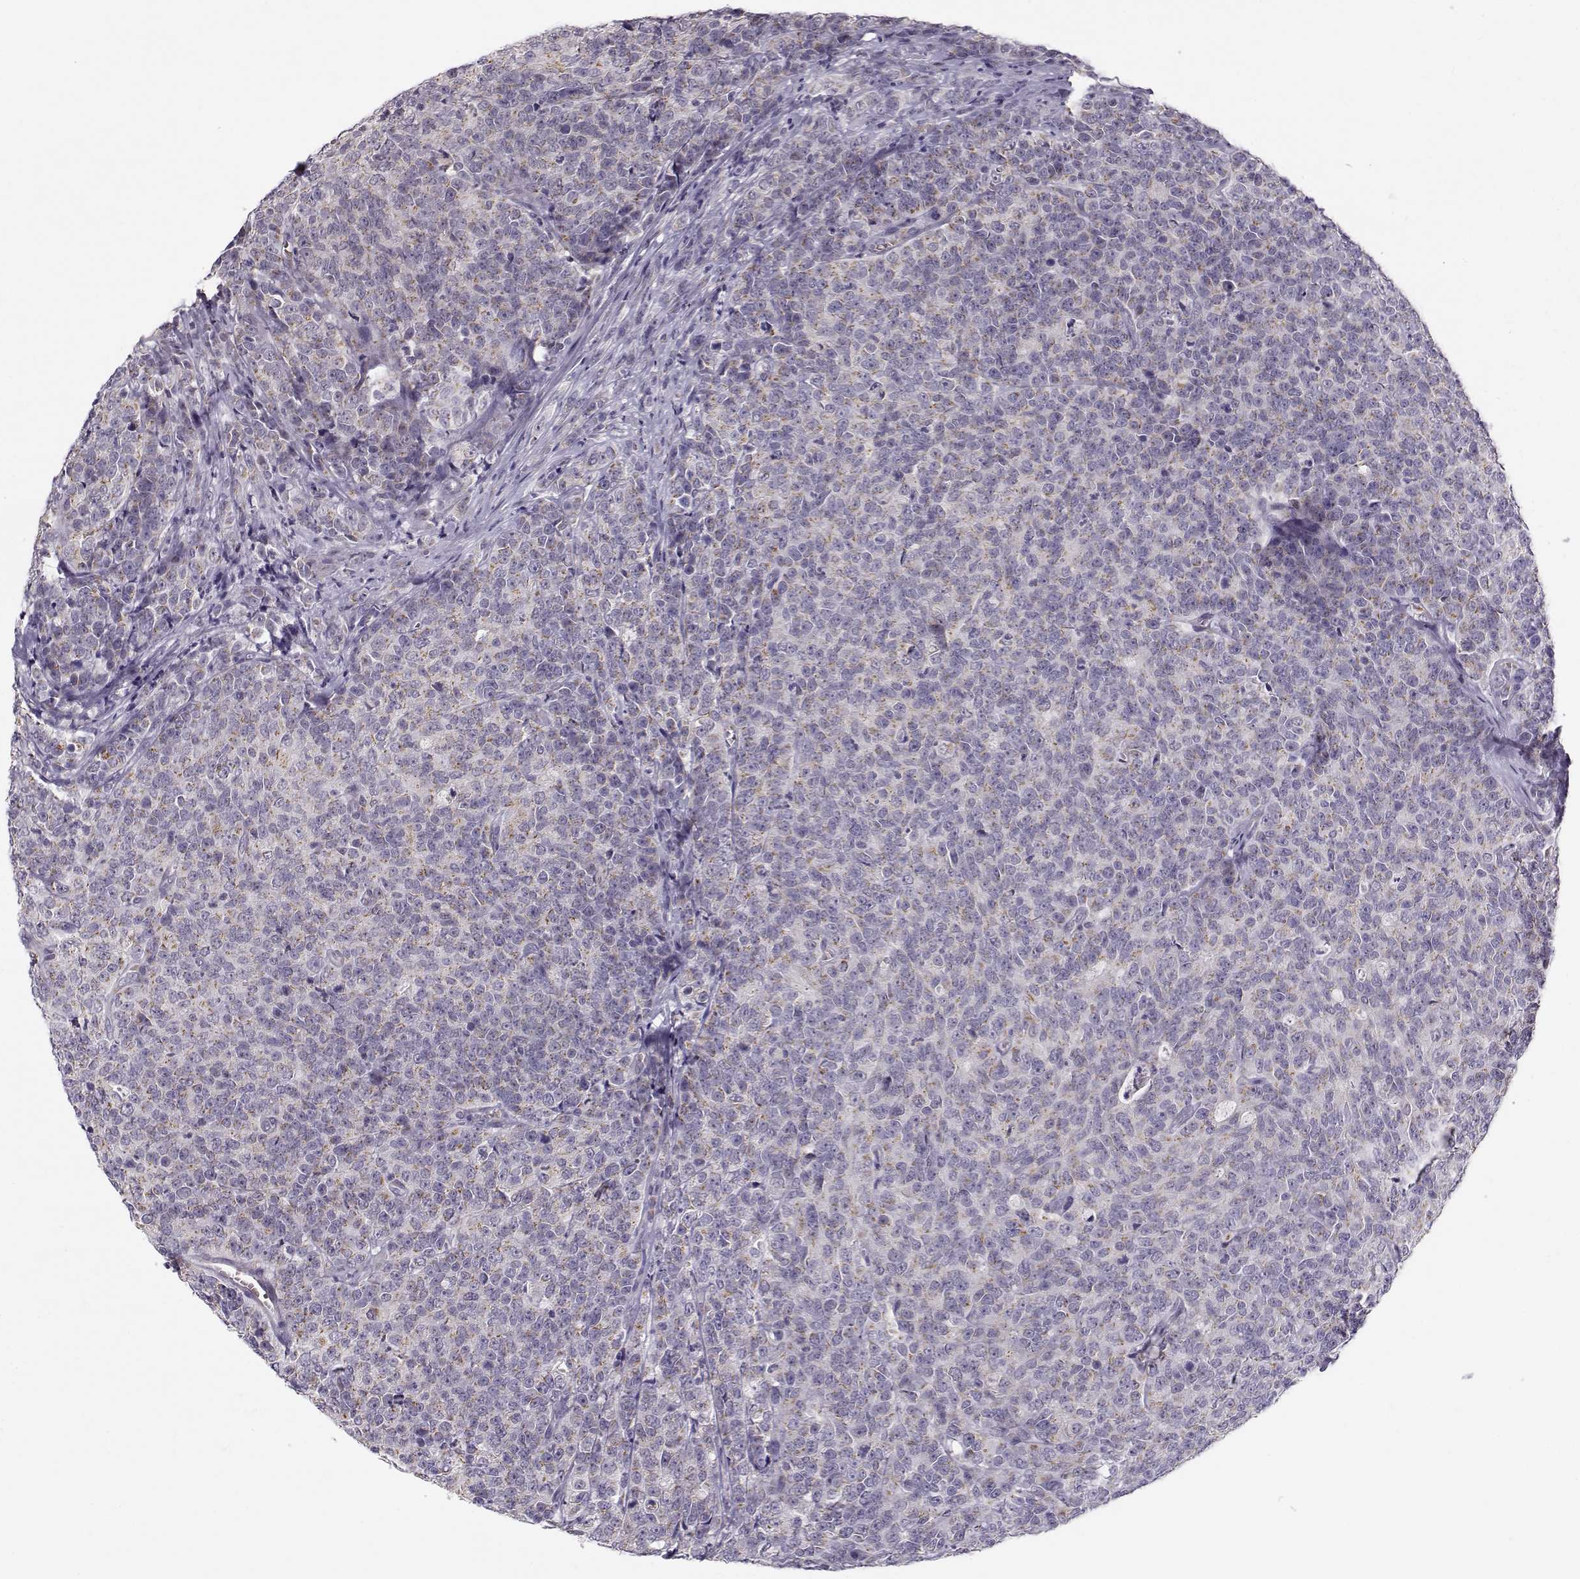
{"staining": {"intensity": "weak", "quantity": ">75%", "location": "cytoplasmic/membranous"}, "tissue": "prostate cancer", "cell_type": "Tumor cells", "image_type": "cancer", "snomed": [{"axis": "morphology", "description": "Adenocarcinoma, NOS"}, {"axis": "topography", "description": "Prostate"}], "caption": "There is low levels of weak cytoplasmic/membranous expression in tumor cells of prostate cancer, as demonstrated by immunohistochemical staining (brown color).", "gene": "SLC4A5", "patient": {"sex": "male", "age": 67}}